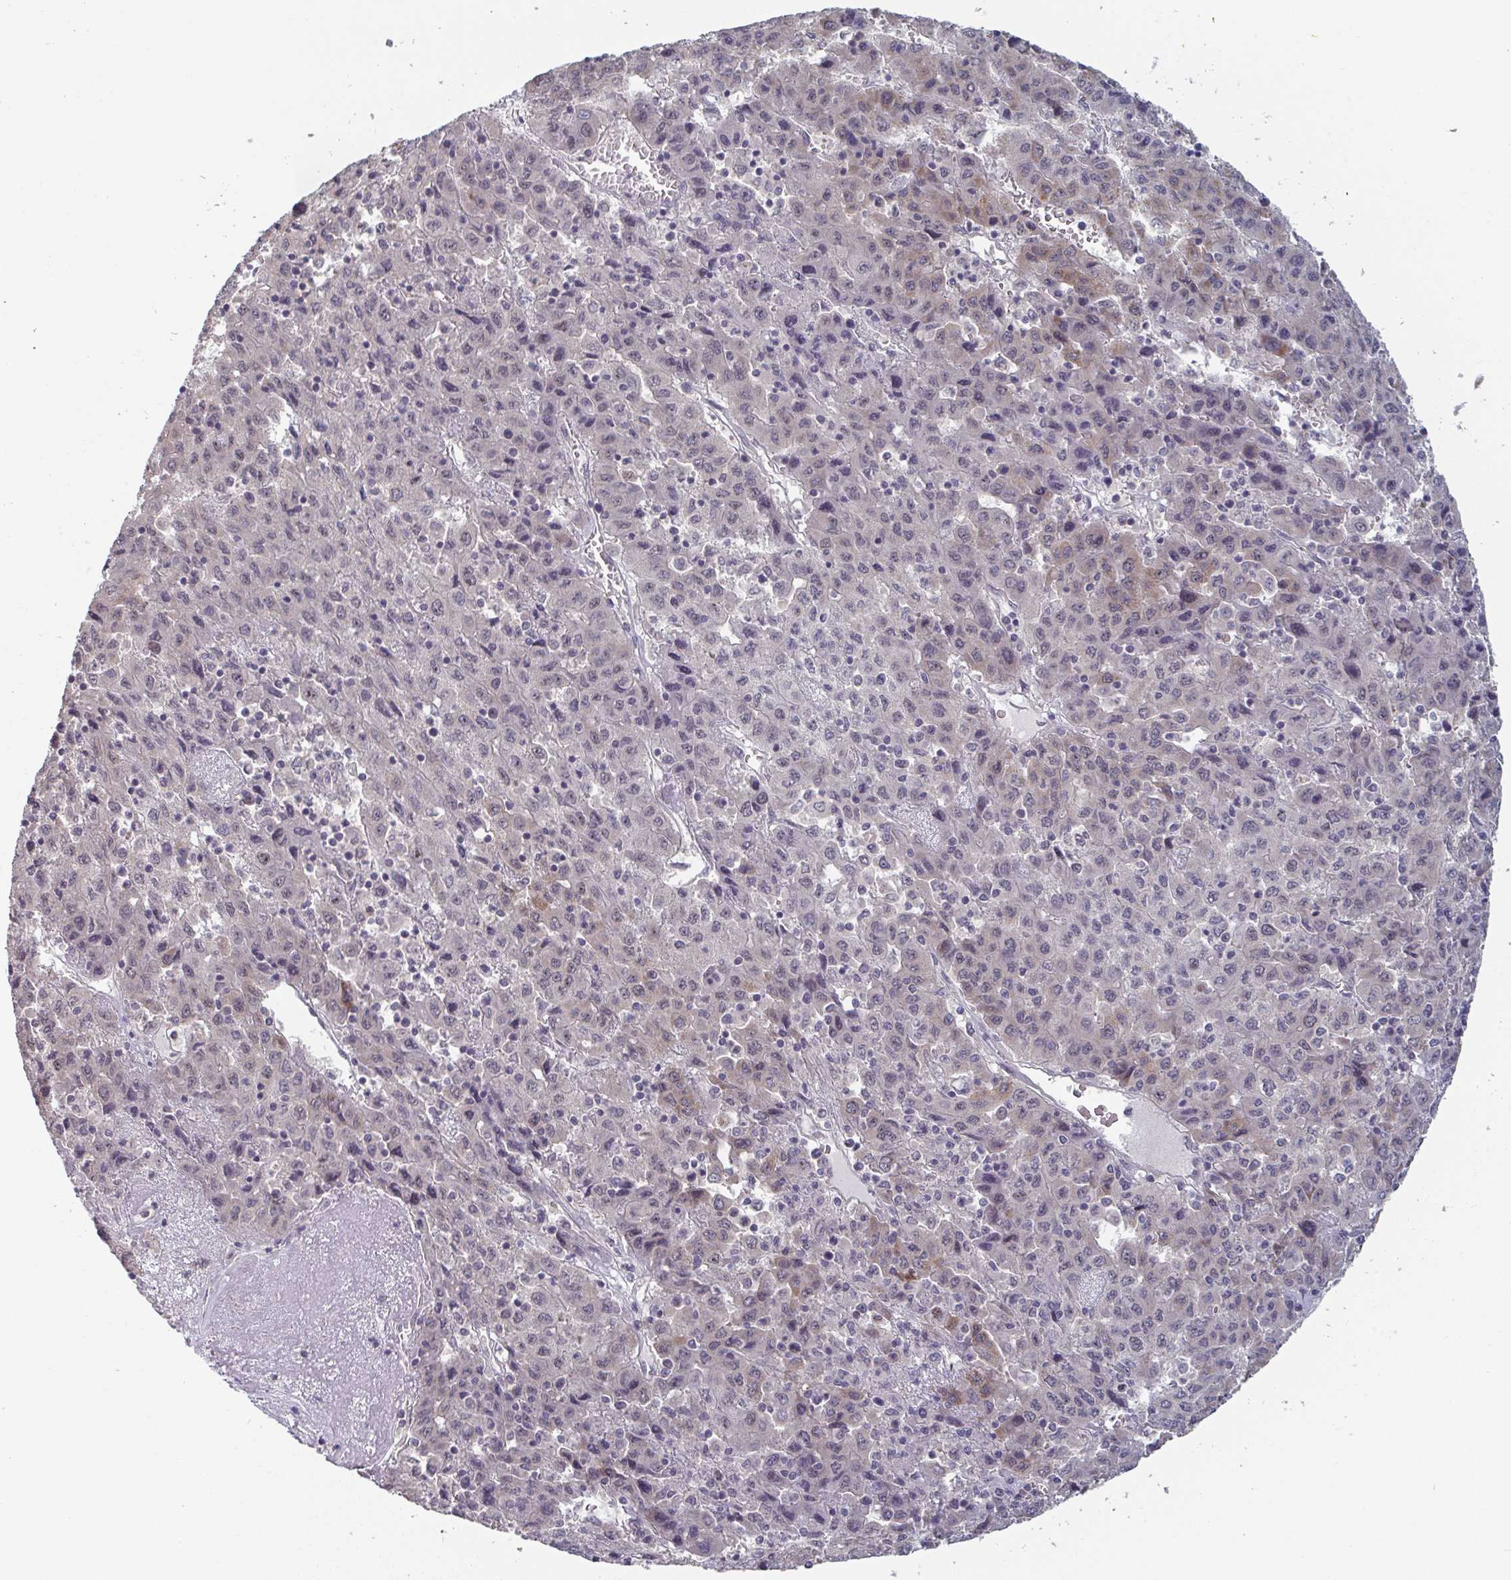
{"staining": {"intensity": "moderate", "quantity": "<25%", "location": "cytoplasmic/membranous"}, "tissue": "liver cancer", "cell_type": "Tumor cells", "image_type": "cancer", "snomed": [{"axis": "morphology", "description": "Carcinoma, Hepatocellular, NOS"}, {"axis": "topography", "description": "Liver"}], "caption": "The immunohistochemical stain labels moderate cytoplasmic/membranous positivity in tumor cells of liver cancer tissue.", "gene": "LIX1", "patient": {"sex": "female", "age": 53}}